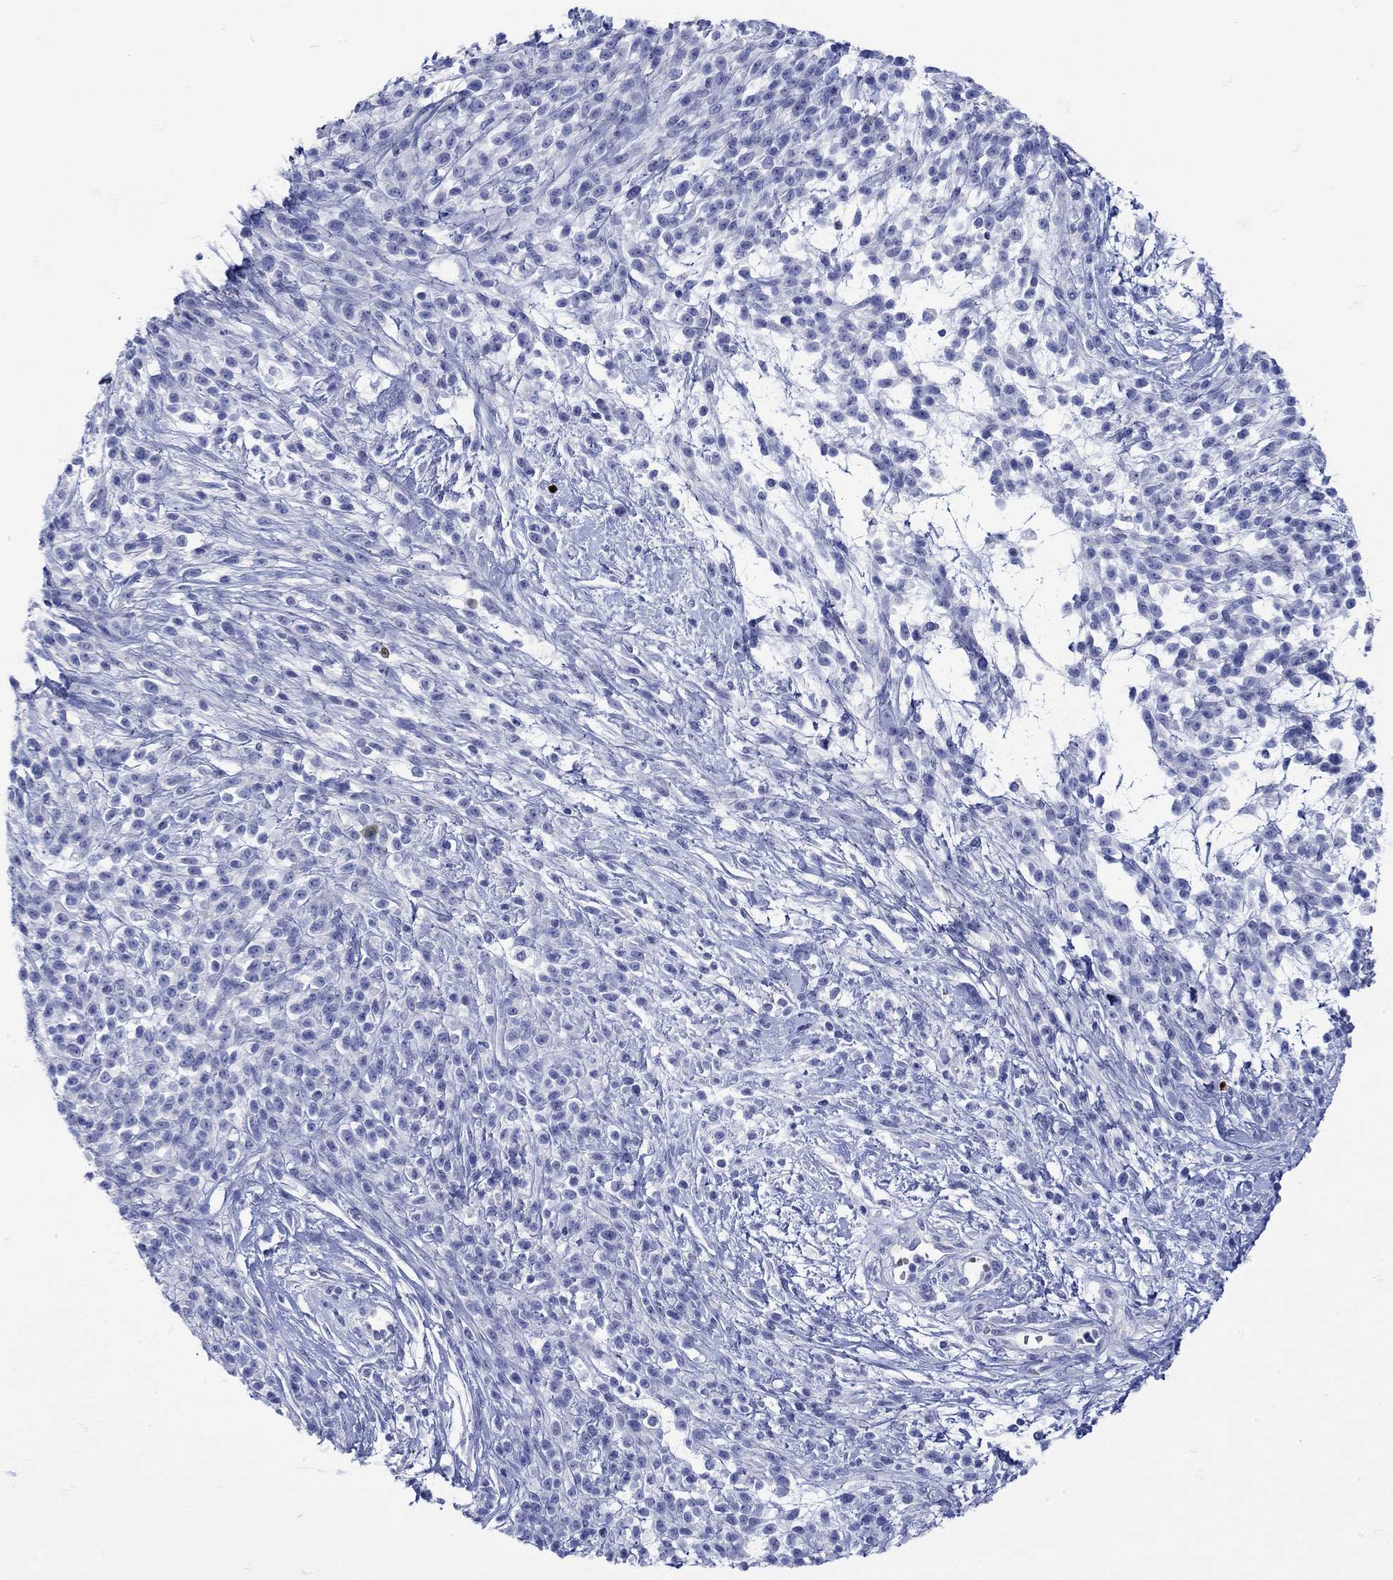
{"staining": {"intensity": "negative", "quantity": "none", "location": "none"}, "tissue": "melanoma", "cell_type": "Tumor cells", "image_type": "cancer", "snomed": [{"axis": "morphology", "description": "Malignant melanoma, NOS"}, {"axis": "topography", "description": "Skin"}, {"axis": "topography", "description": "Skin of trunk"}], "caption": "Immunohistochemistry histopathology image of neoplastic tissue: melanoma stained with DAB (3,3'-diaminobenzidine) exhibits no significant protein expression in tumor cells.", "gene": "ANKMY1", "patient": {"sex": "male", "age": 74}}